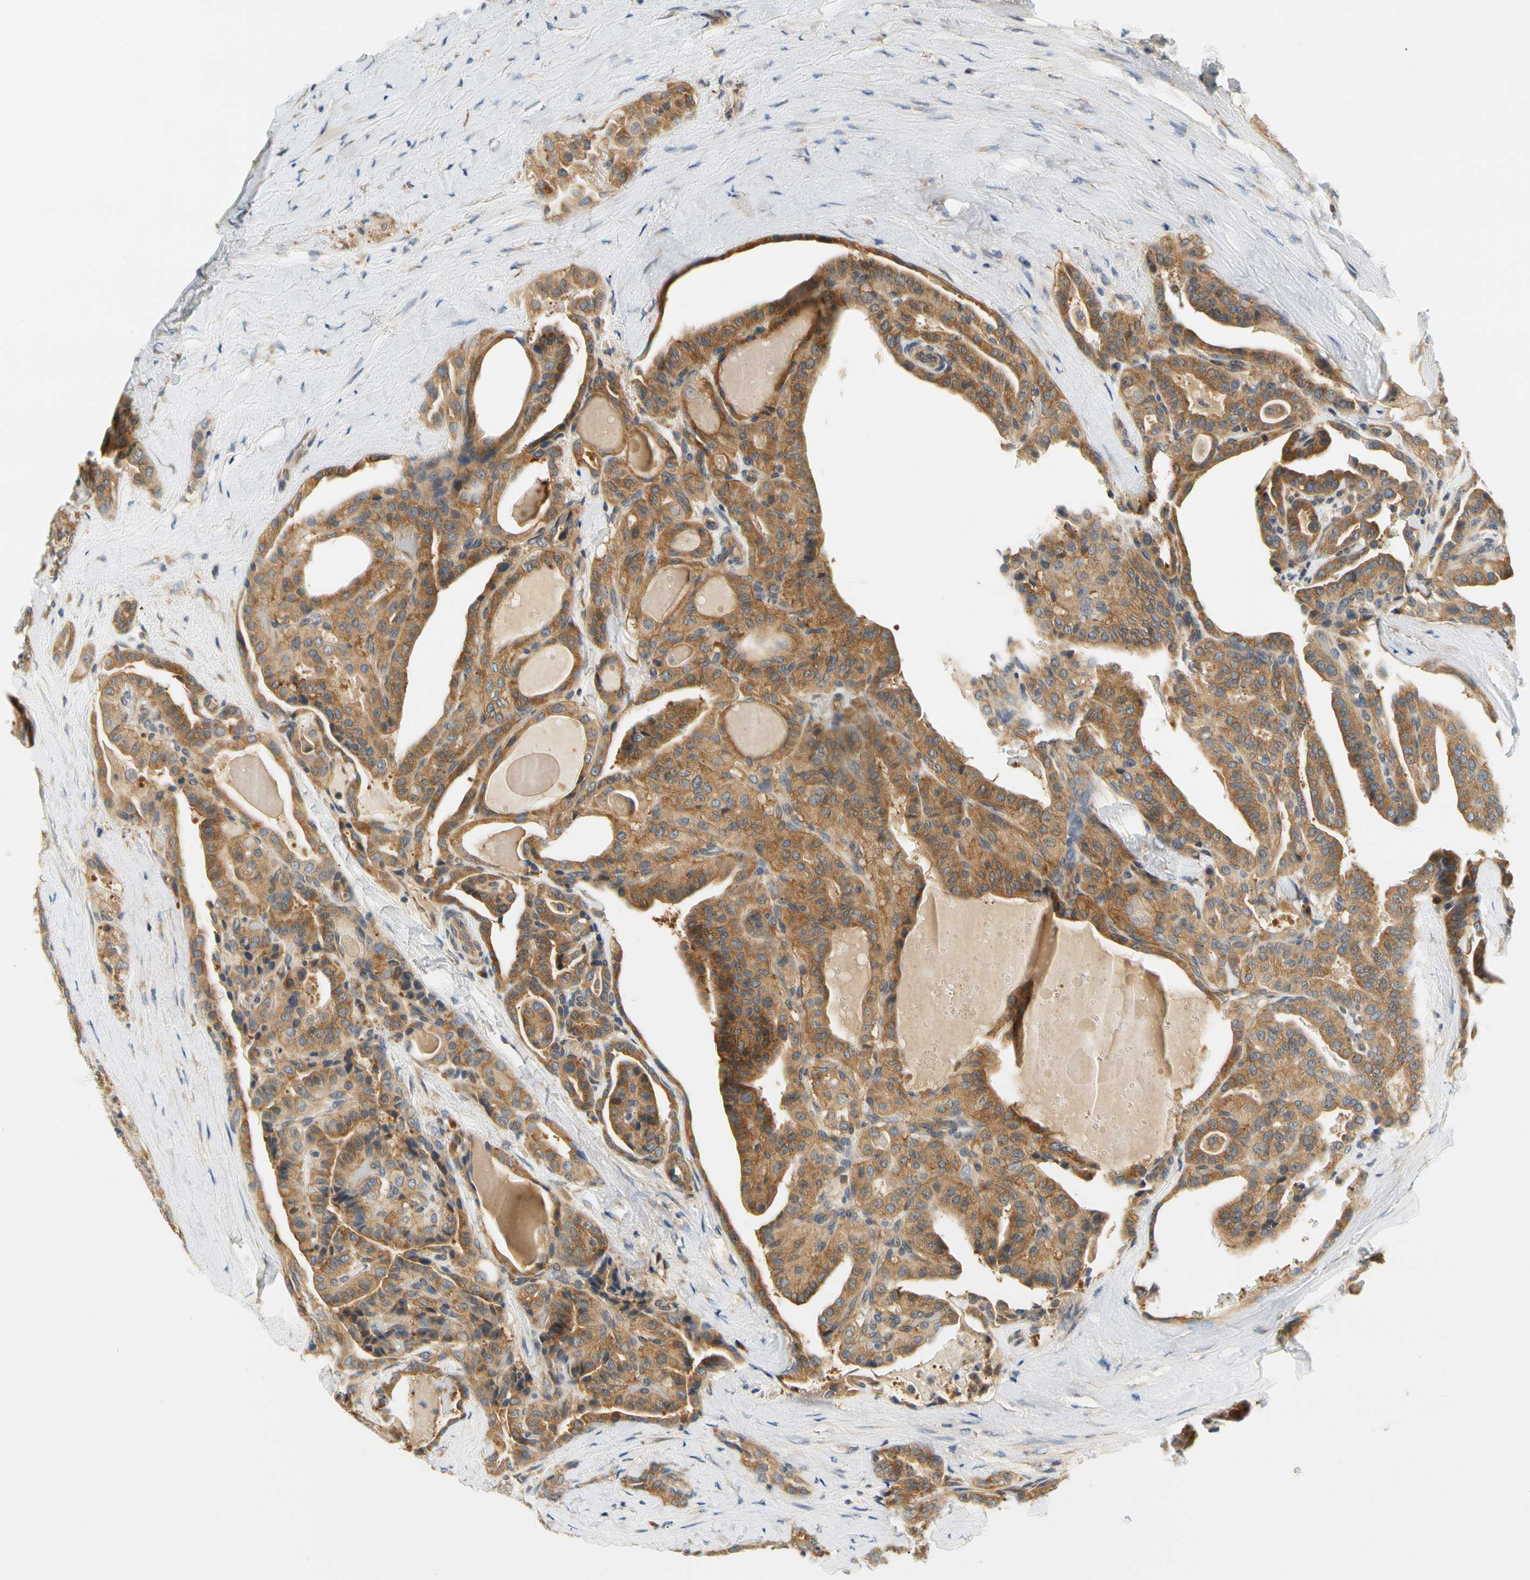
{"staining": {"intensity": "moderate", "quantity": ">75%", "location": "cytoplasmic/membranous"}, "tissue": "thyroid cancer", "cell_type": "Tumor cells", "image_type": "cancer", "snomed": [{"axis": "morphology", "description": "Papillary adenocarcinoma, NOS"}, {"axis": "topography", "description": "Thyroid gland"}], "caption": "A brown stain labels moderate cytoplasmic/membranous staining of a protein in thyroid cancer (papillary adenocarcinoma) tumor cells.", "gene": "LRRC47", "patient": {"sex": "male", "age": 77}}